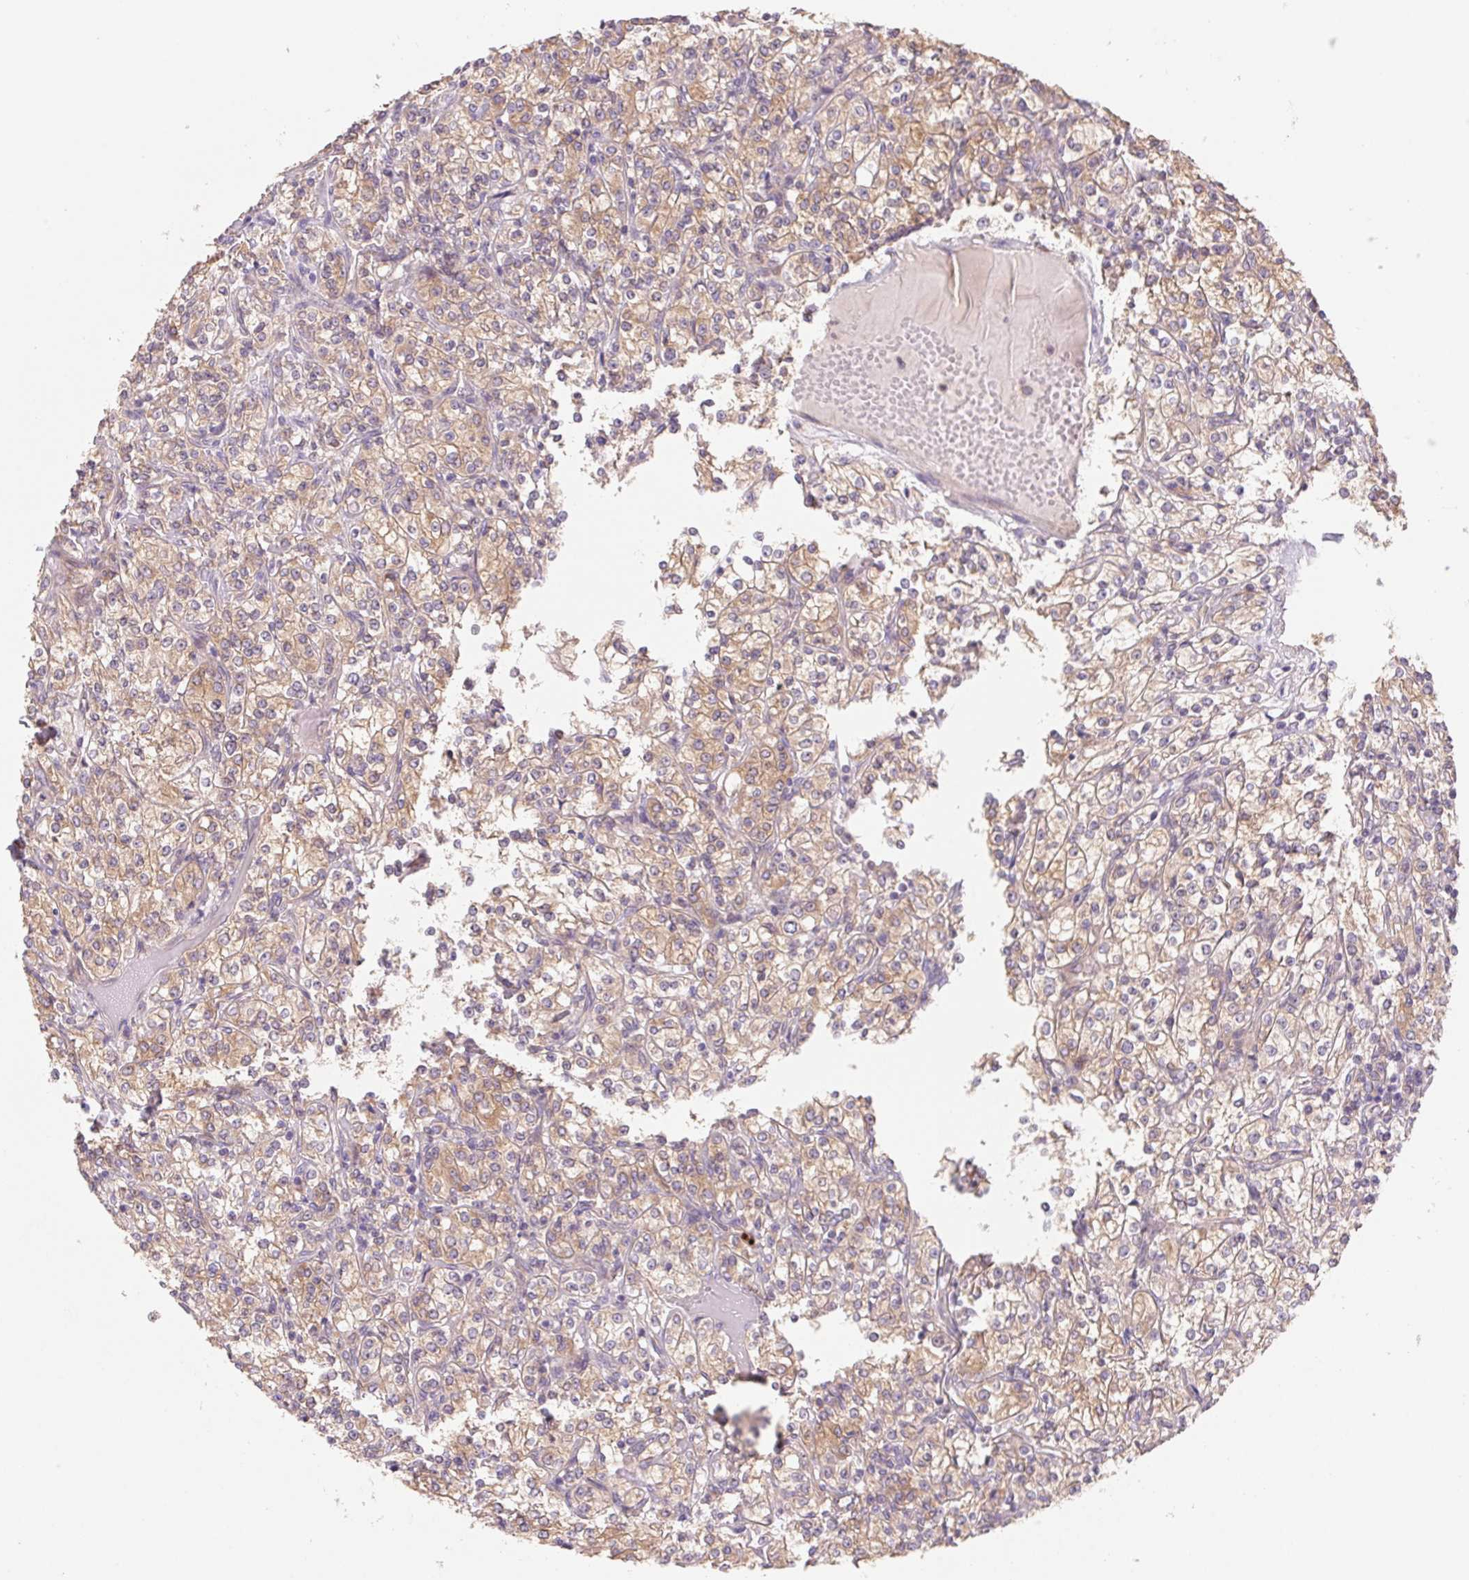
{"staining": {"intensity": "weak", "quantity": ">75%", "location": "cytoplasmic/membranous"}, "tissue": "renal cancer", "cell_type": "Tumor cells", "image_type": "cancer", "snomed": [{"axis": "morphology", "description": "Adenocarcinoma, NOS"}, {"axis": "topography", "description": "Kidney"}], "caption": "IHC staining of renal cancer, which displays low levels of weak cytoplasmic/membranous expression in approximately >75% of tumor cells indicating weak cytoplasmic/membranous protein expression. The staining was performed using DAB (brown) for protein detection and nuclei were counterstained in hematoxylin (blue).", "gene": "RAB1A", "patient": {"sex": "male", "age": 77}}